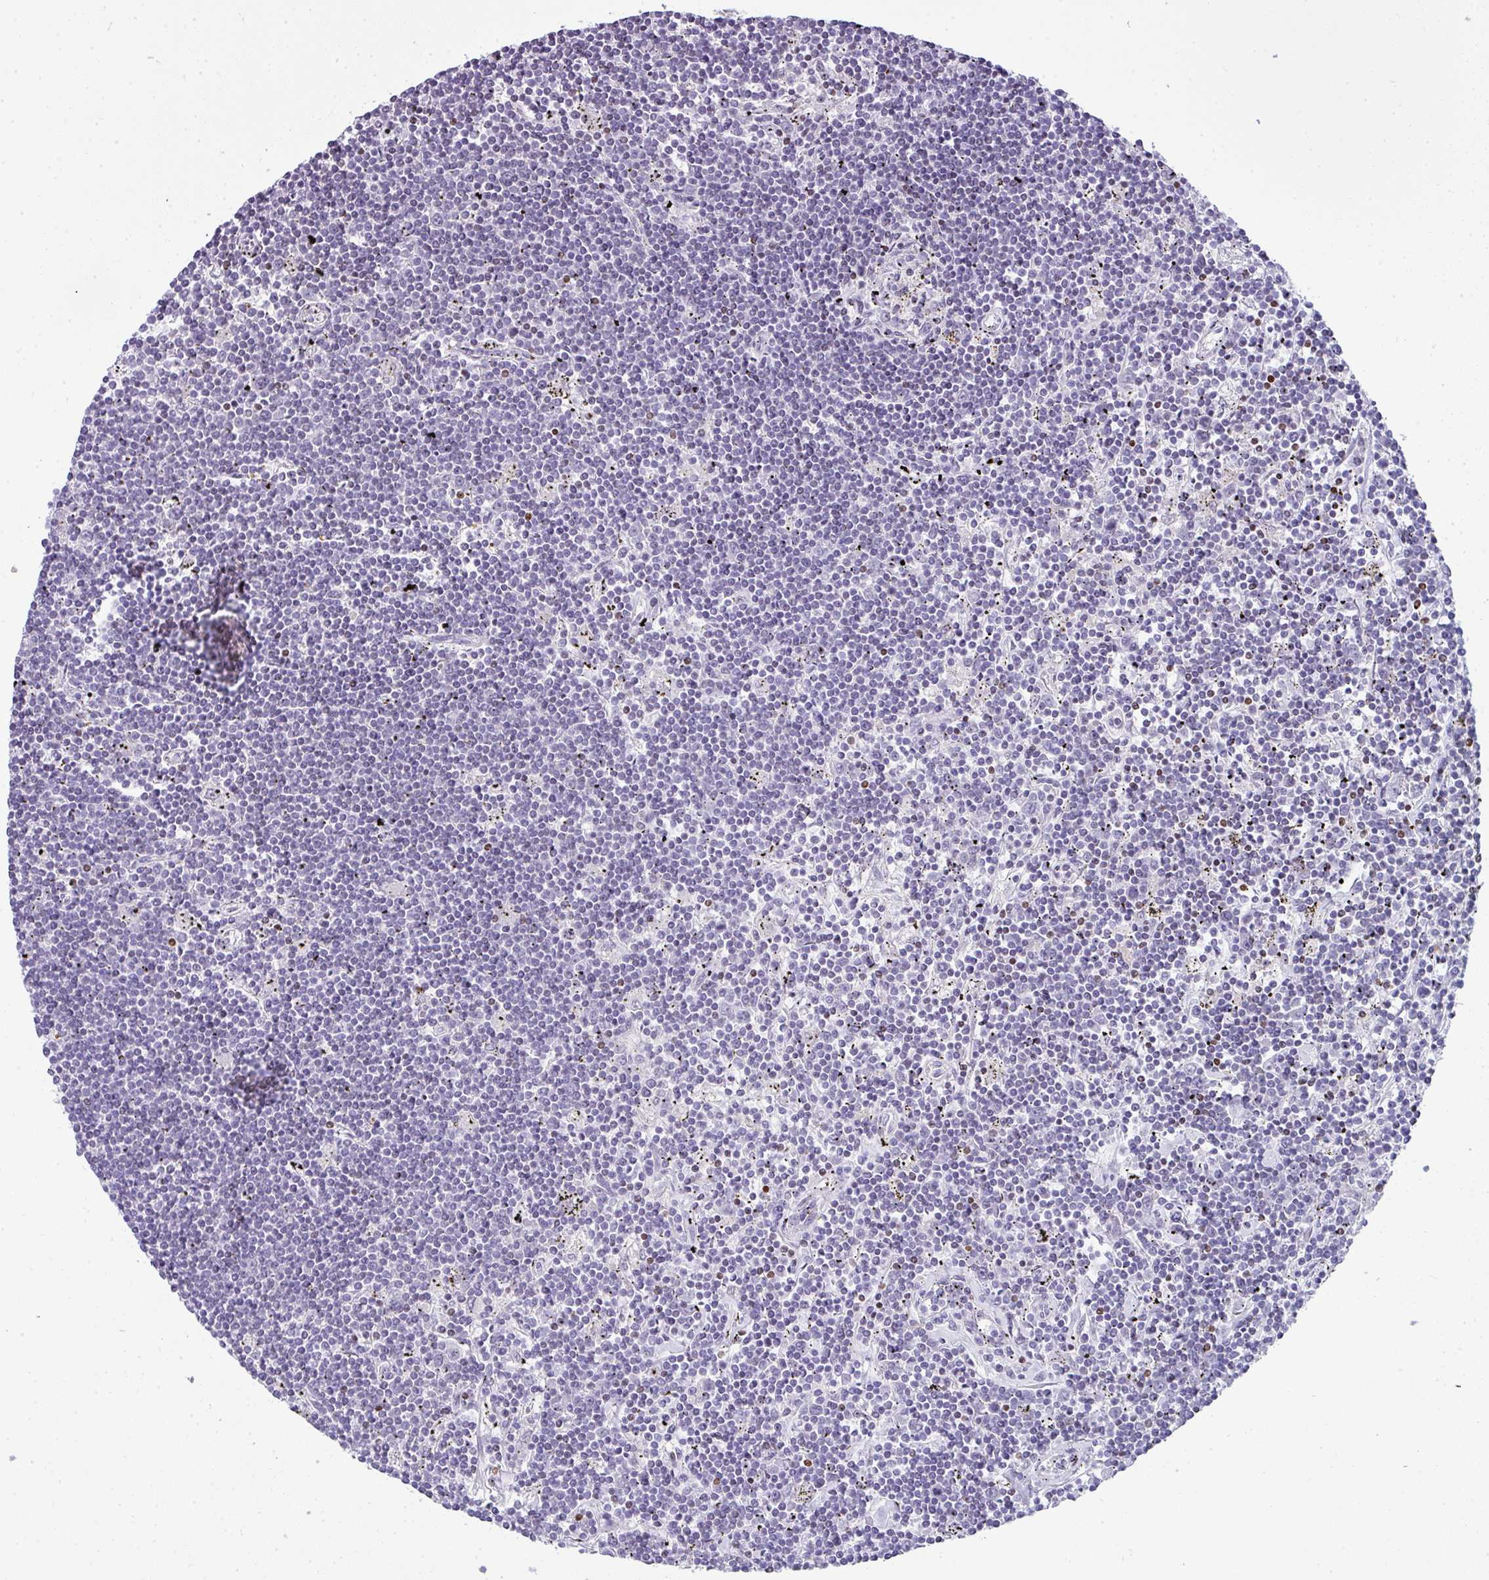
{"staining": {"intensity": "negative", "quantity": "none", "location": "none"}, "tissue": "lymphoma", "cell_type": "Tumor cells", "image_type": "cancer", "snomed": [{"axis": "morphology", "description": "Malignant lymphoma, non-Hodgkin's type, Low grade"}, {"axis": "topography", "description": "Spleen"}], "caption": "This is a micrograph of immunohistochemistry (IHC) staining of lymphoma, which shows no positivity in tumor cells.", "gene": "STAT5A", "patient": {"sex": "male", "age": 76}}